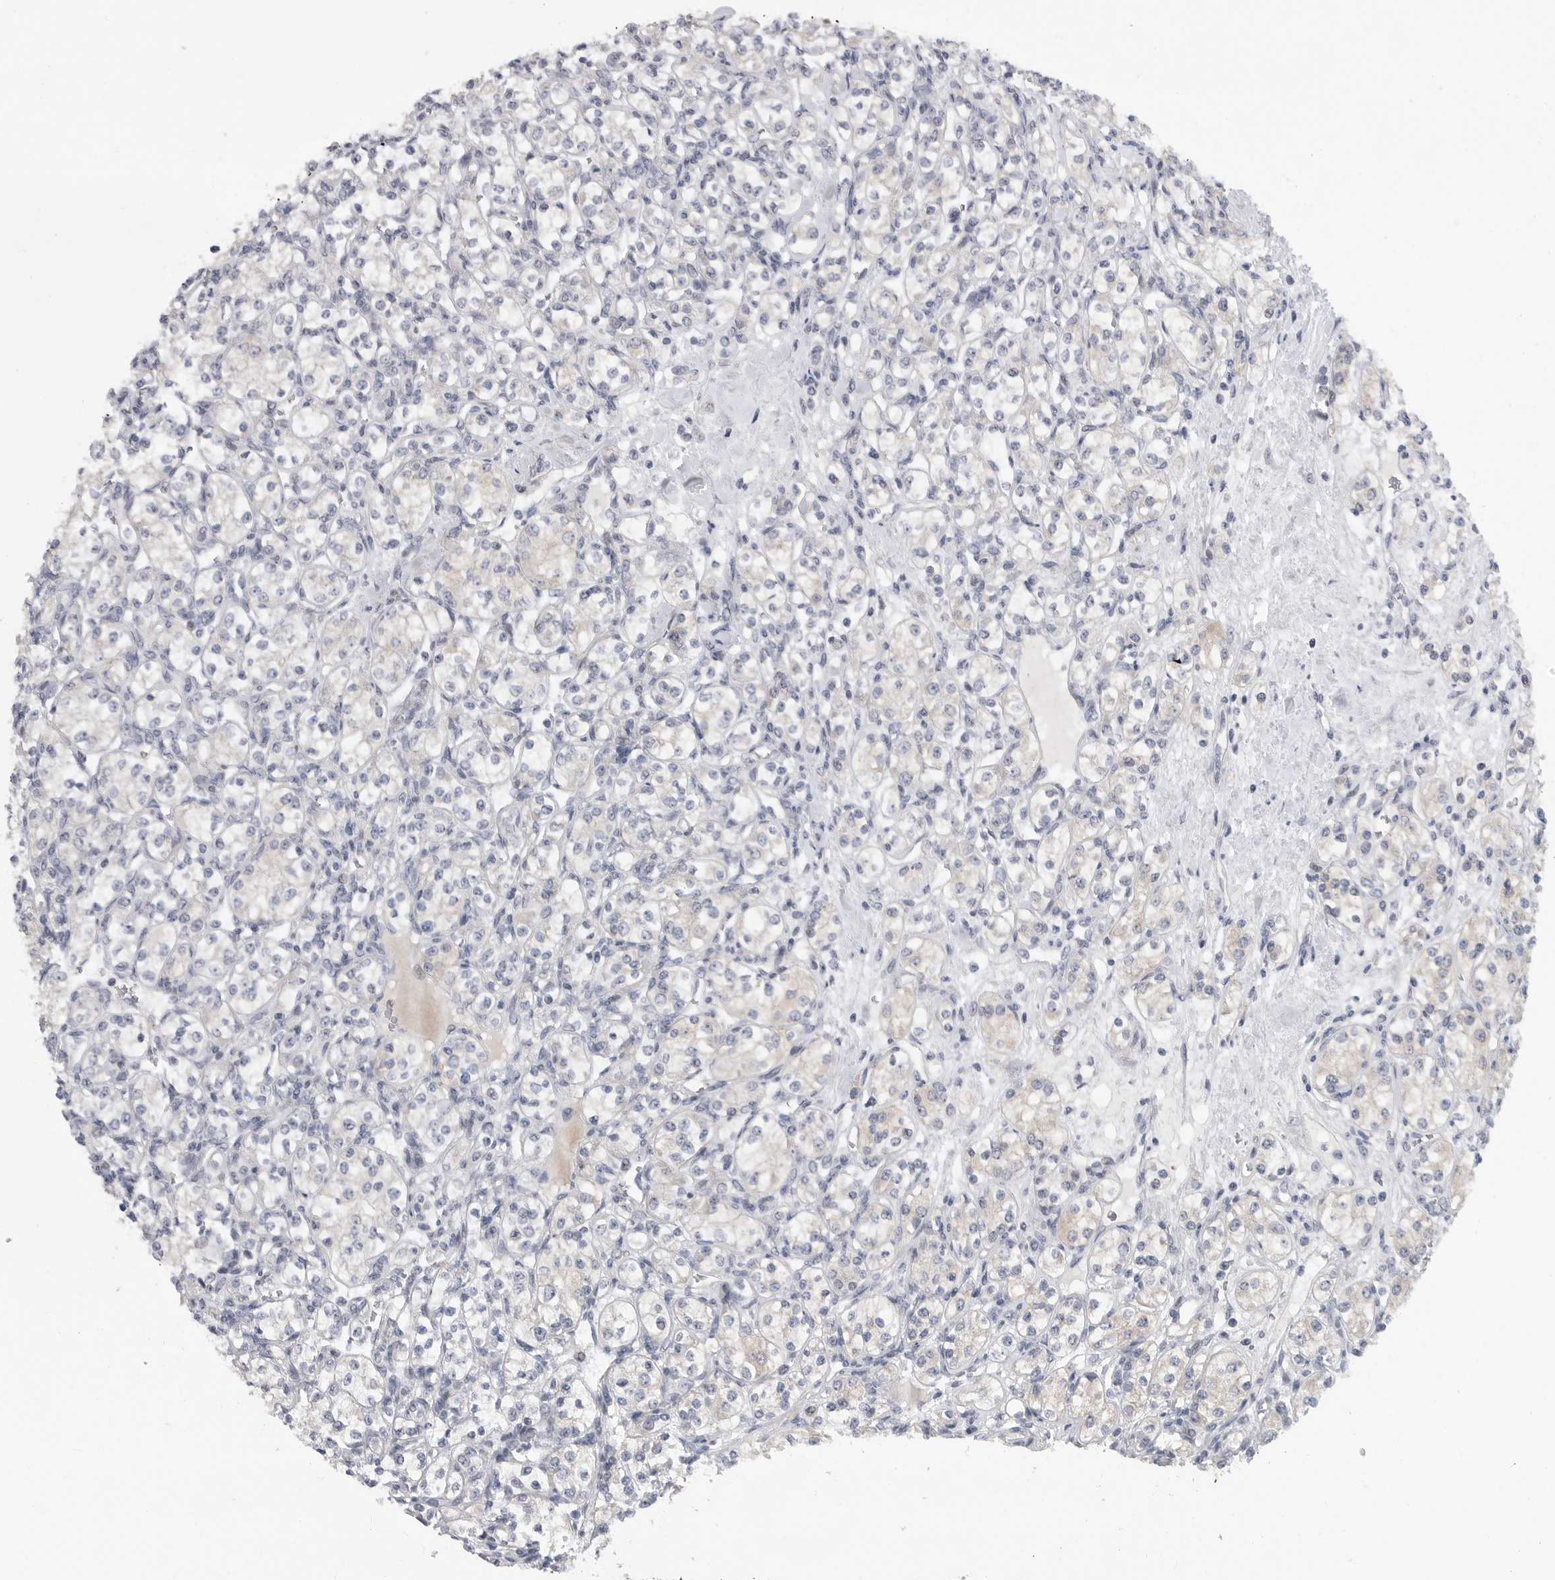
{"staining": {"intensity": "negative", "quantity": "none", "location": "none"}, "tissue": "renal cancer", "cell_type": "Tumor cells", "image_type": "cancer", "snomed": [{"axis": "morphology", "description": "Adenocarcinoma, NOS"}, {"axis": "topography", "description": "Kidney"}], "caption": "Image shows no protein positivity in tumor cells of renal cancer tissue.", "gene": "FBXO43", "patient": {"sex": "male", "age": 77}}